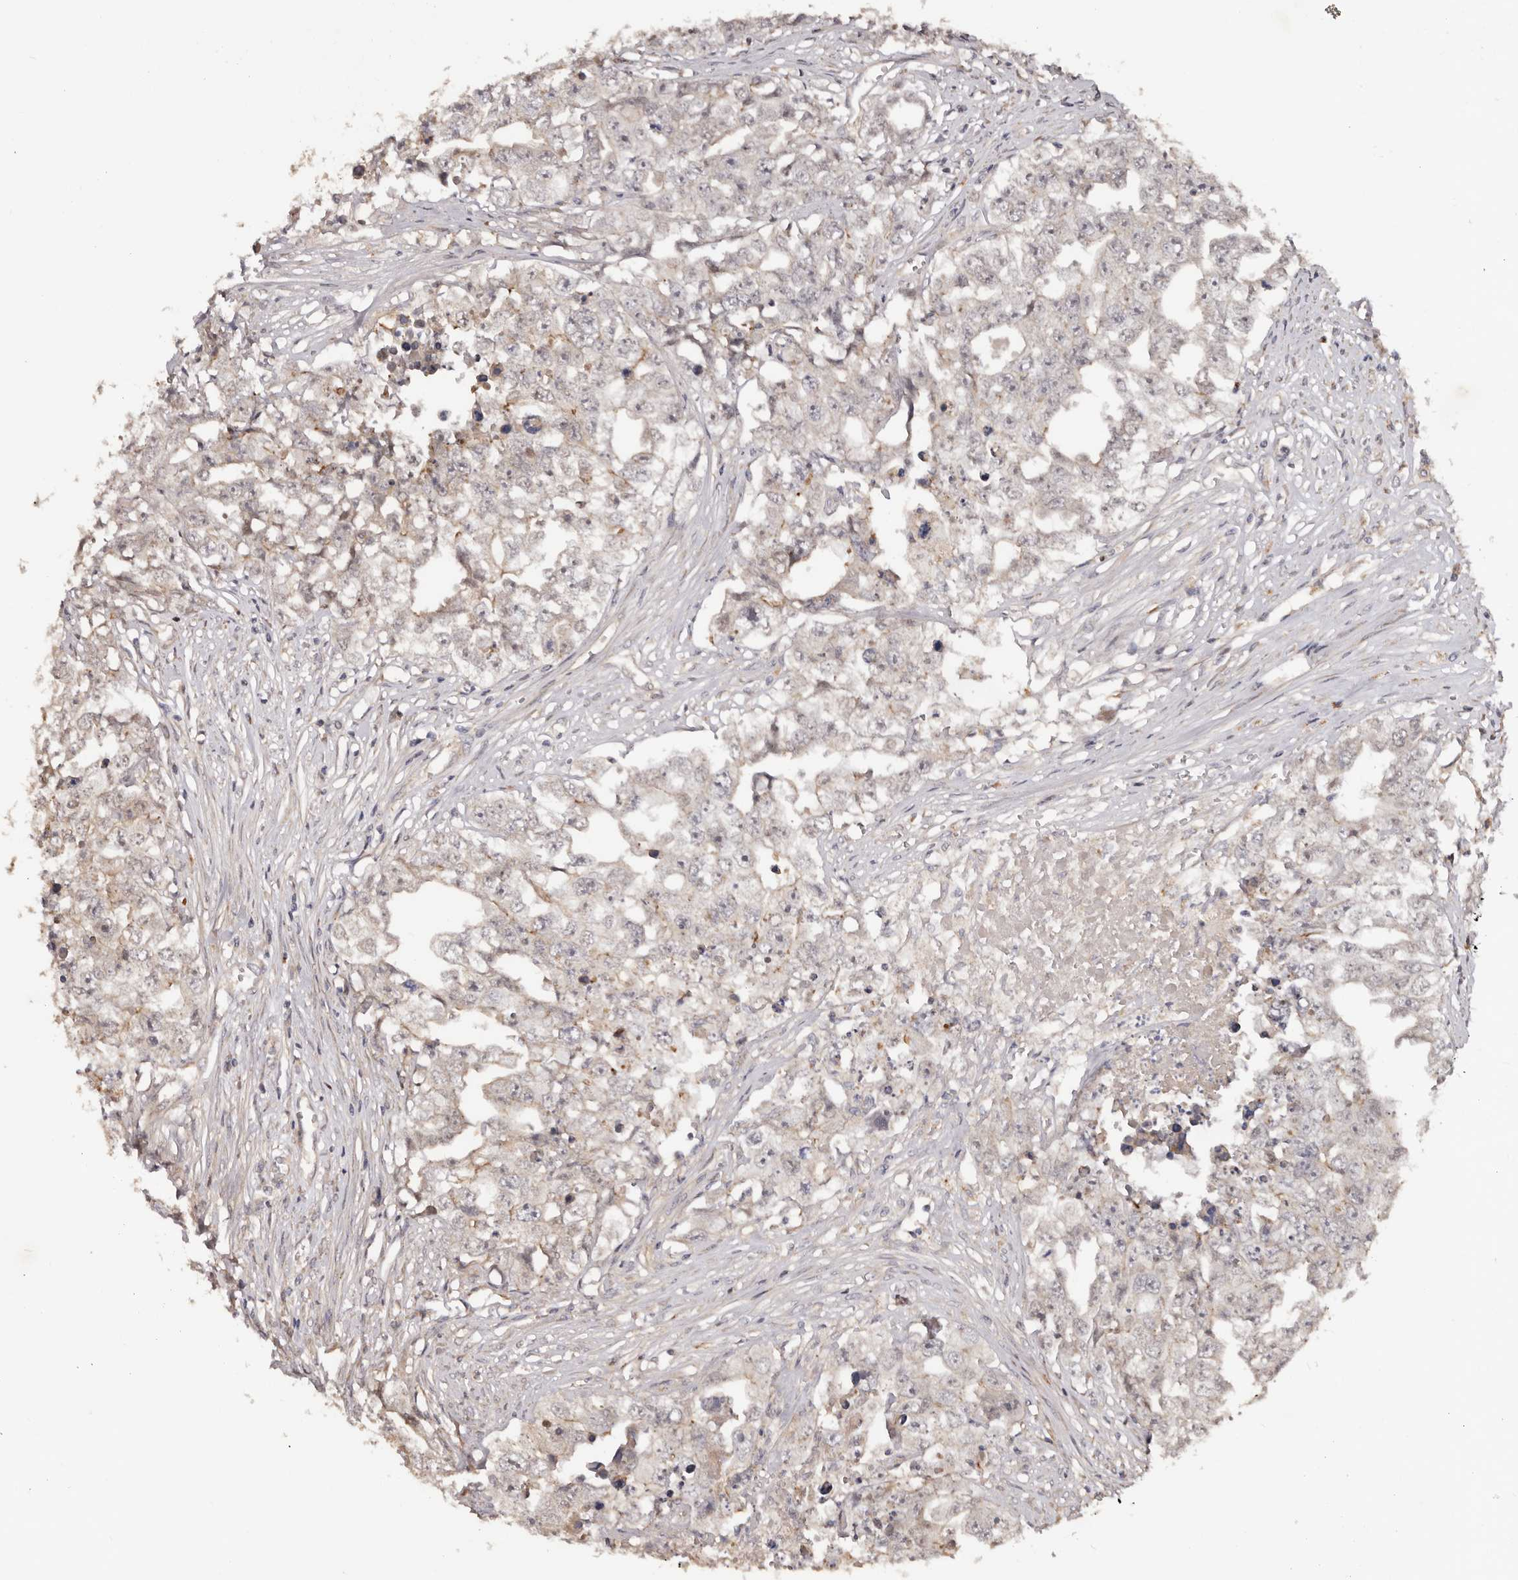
{"staining": {"intensity": "negative", "quantity": "none", "location": "none"}, "tissue": "testis cancer", "cell_type": "Tumor cells", "image_type": "cancer", "snomed": [{"axis": "morphology", "description": "Seminoma, NOS"}, {"axis": "morphology", "description": "Carcinoma, Embryonal, NOS"}, {"axis": "topography", "description": "Testis"}], "caption": "Immunohistochemical staining of testis cancer (seminoma) demonstrates no significant staining in tumor cells.", "gene": "GTPBP1", "patient": {"sex": "male", "age": 43}}